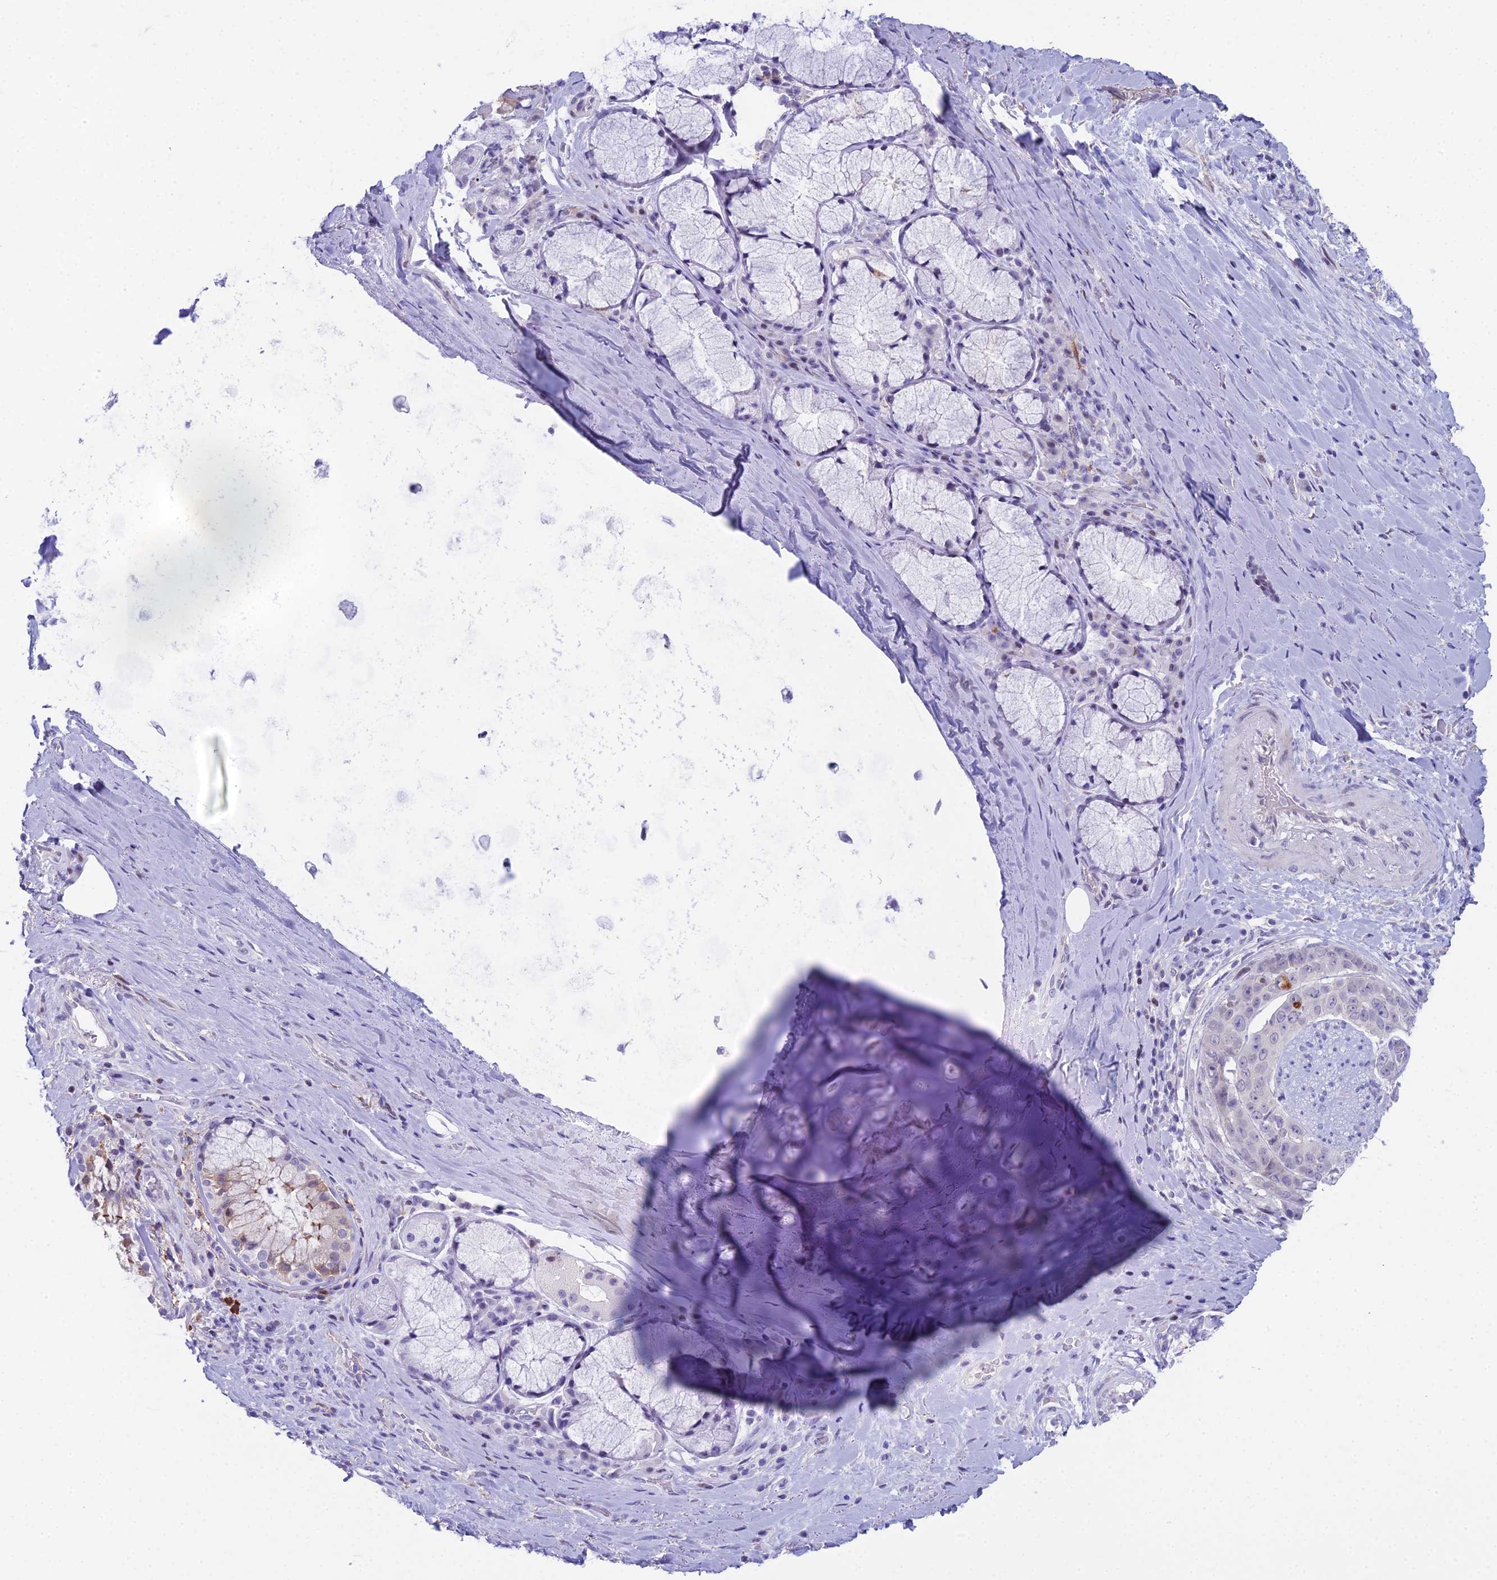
{"staining": {"intensity": "negative", "quantity": "none", "location": "none"}, "tissue": "adipose tissue", "cell_type": "Adipocytes", "image_type": "normal", "snomed": [{"axis": "morphology", "description": "Normal tissue, NOS"}, {"axis": "morphology", "description": "Squamous cell carcinoma, NOS"}, {"axis": "topography", "description": "Bronchus"}, {"axis": "topography", "description": "Lung"}], "caption": "Immunohistochemical staining of normal adipose tissue displays no significant positivity in adipocytes.", "gene": "CC2D2A", "patient": {"sex": "male", "age": 64}}